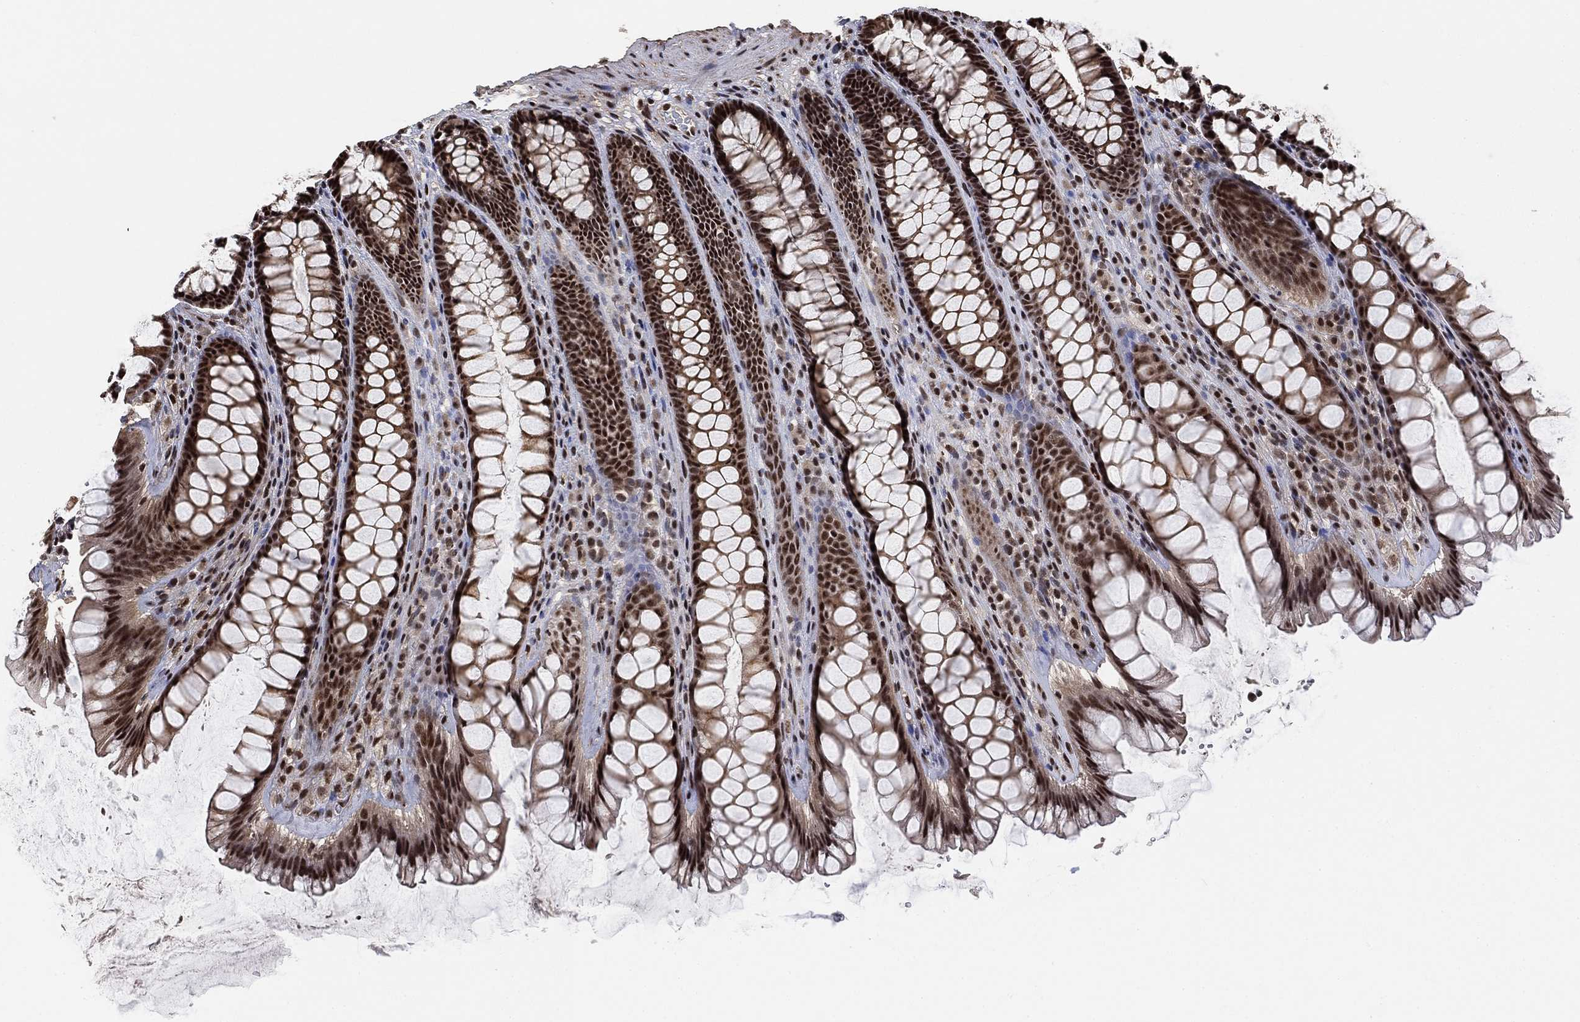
{"staining": {"intensity": "strong", "quantity": ">75%", "location": "nuclear"}, "tissue": "rectum", "cell_type": "Glandular cells", "image_type": "normal", "snomed": [{"axis": "morphology", "description": "Normal tissue, NOS"}, {"axis": "topography", "description": "Rectum"}], "caption": "An image of rectum stained for a protein demonstrates strong nuclear brown staining in glandular cells.", "gene": "ZSCAN30", "patient": {"sex": "male", "age": 72}}